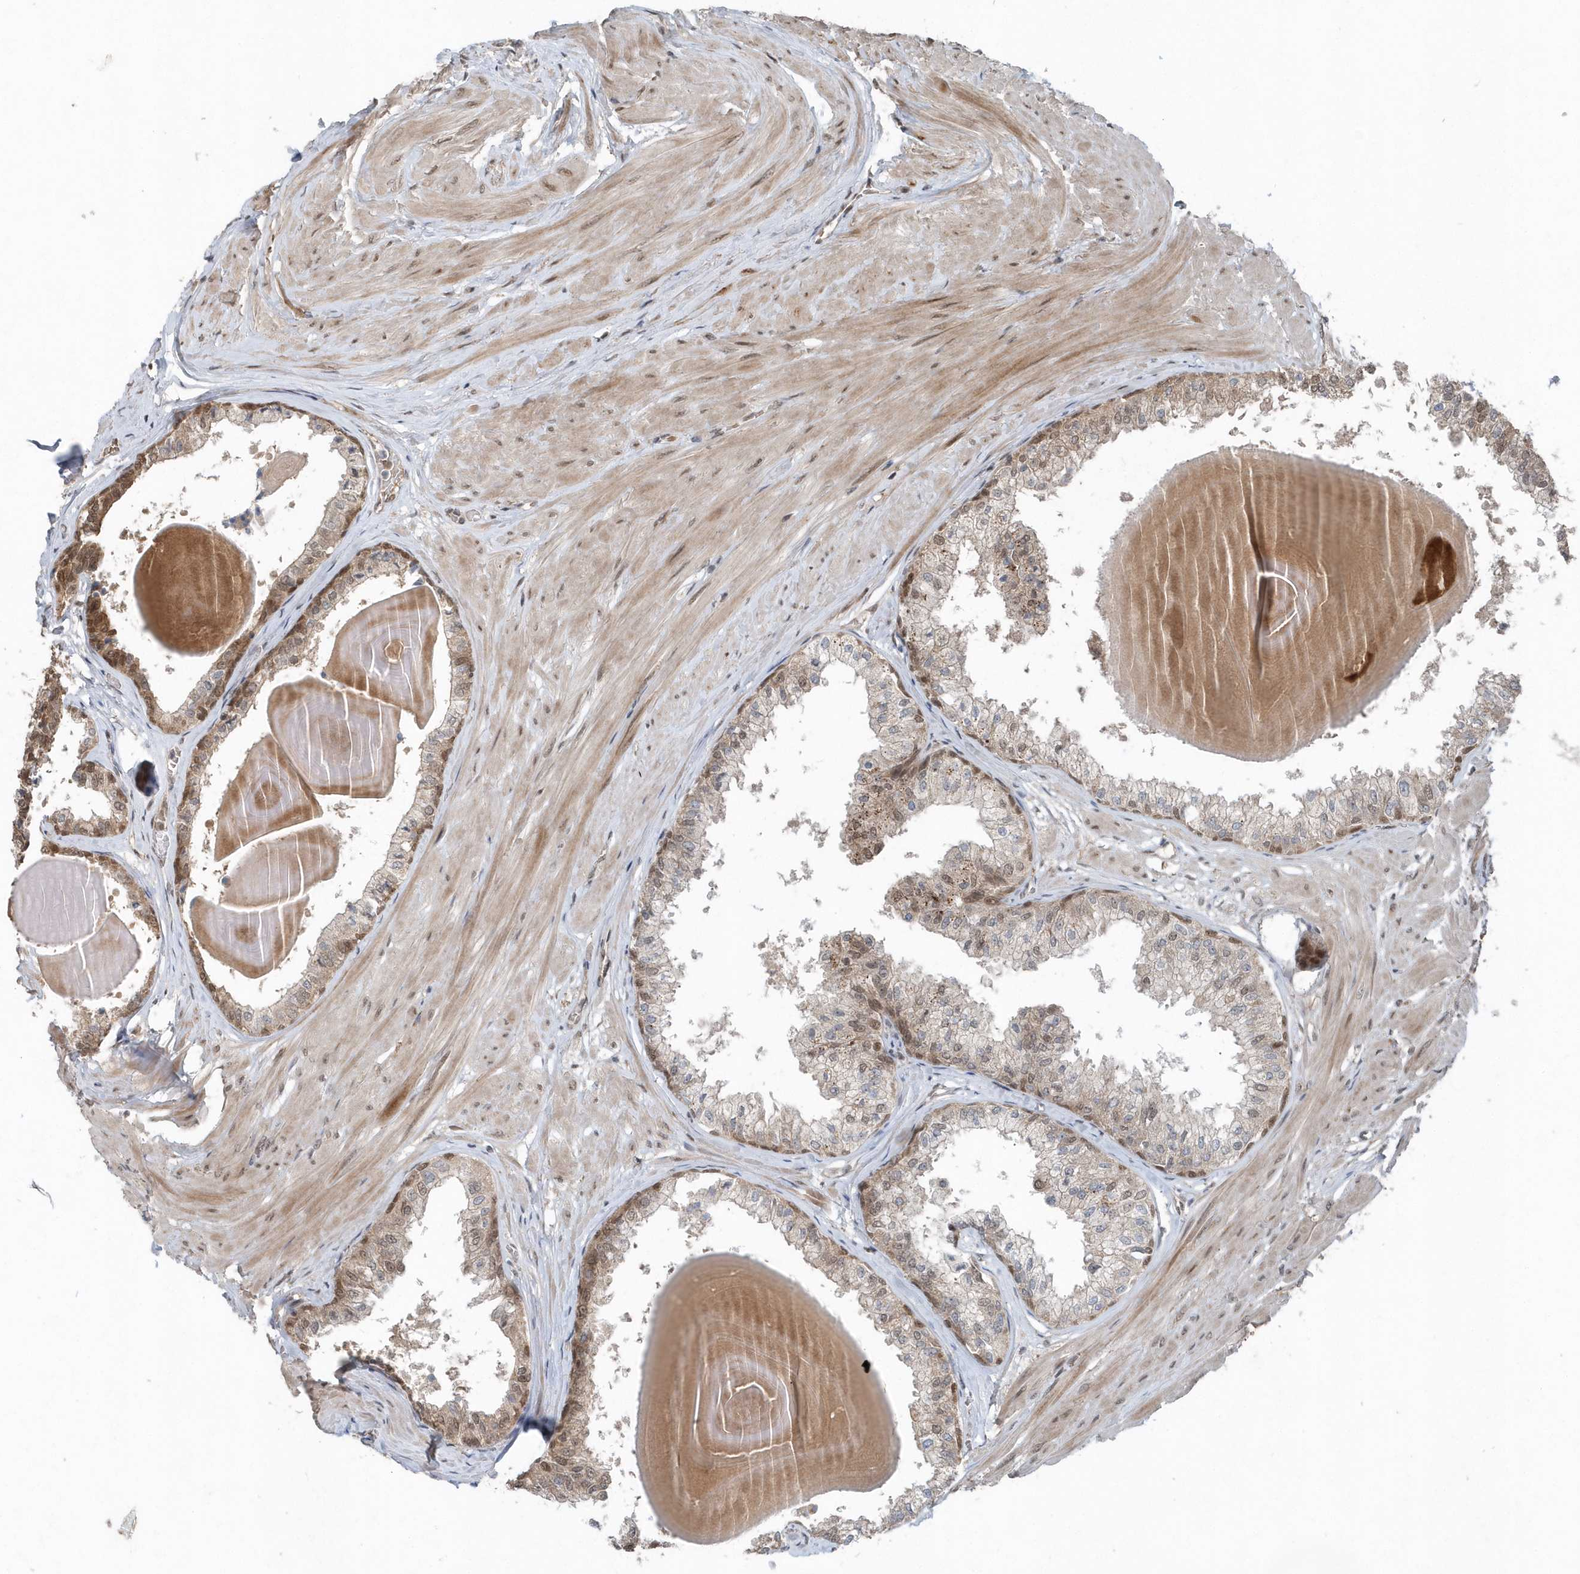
{"staining": {"intensity": "moderate", "quantity": "25%-75%", "location": "cytoplasmic/membranous,nuclear"}, "tissue": "prostate", "cell_type": "Glandular cells", "image_type": "normal", "snomed": [{"axis": "morphology", "description": "Normal tissue, NOS"}, {"axis": "topography", "description": "Prostate"}], "caption": "High-magnification brightfield microscopy of benign prostate stained with DAB (brown) and counterstained with hematoxylin (blue). glandular cells exhibit moderate cytoplasmic/membranous,nuclear positivity is appreciated in about25%-75% of cells. (DAB (3,3'-diaminobenzidine) = brown stain, brightfield microscopy at high magnification).", "gene": "QTRT2", "patient": {"sex": "male", "age": 48}}